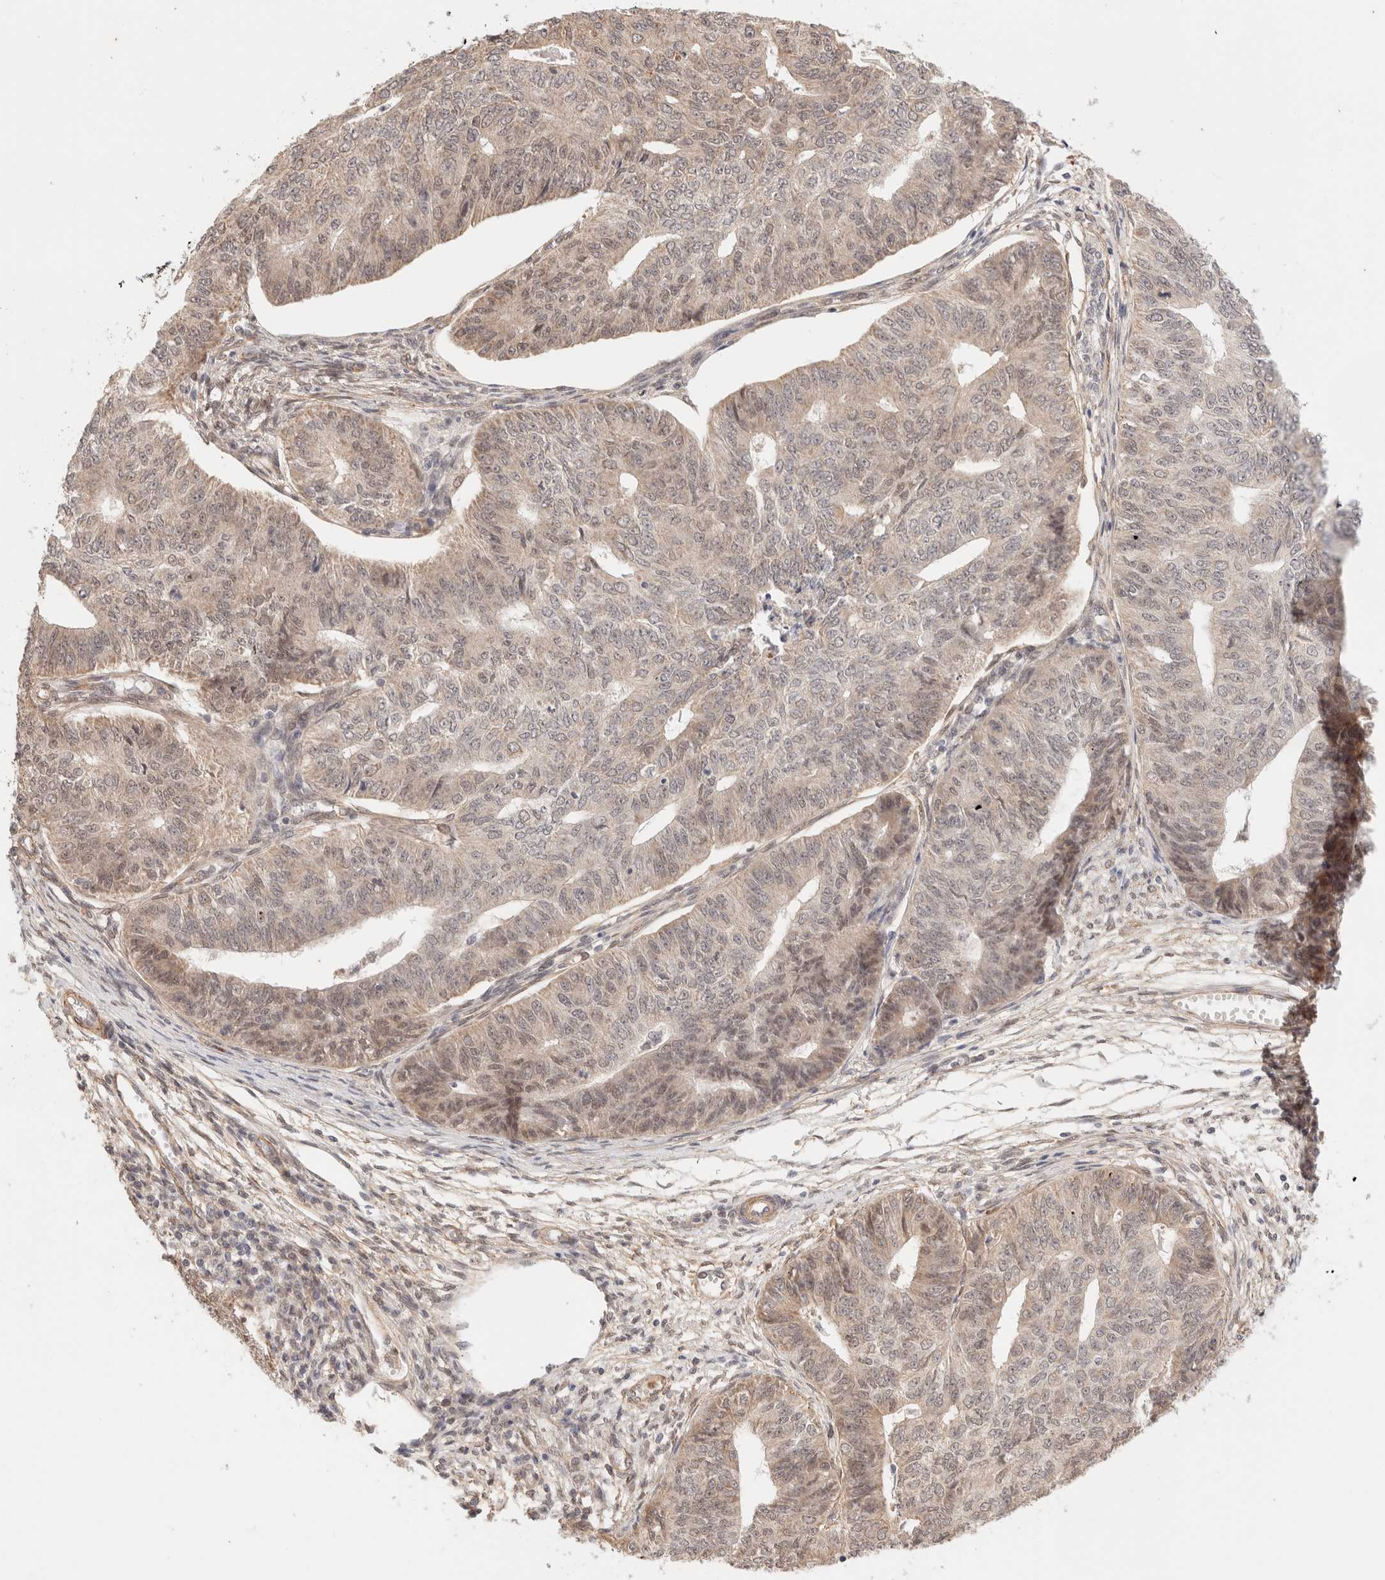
{"staining": {"intensity": "weak", "quantity": ">75%", "location": "cytoplasmic/membranous,nuclear"}, "tissue": "endometrial cancer", "cell_type": "Tumor cells", "image_type": "cancer", "snomed": [{"axis": "morphology", "description": "Adenocarcinoma, NOS"}, {"axis": "topography", "description": "Endometrium"}], "caption": "Human endometrial cancer stained with a brown dye shows weak cytoplasmic/membranous and nuclear positive positivity in approximately >75% of tumor cells.", "gene": "BRPF3", "patient": {"sex": "female", "age": 32}}